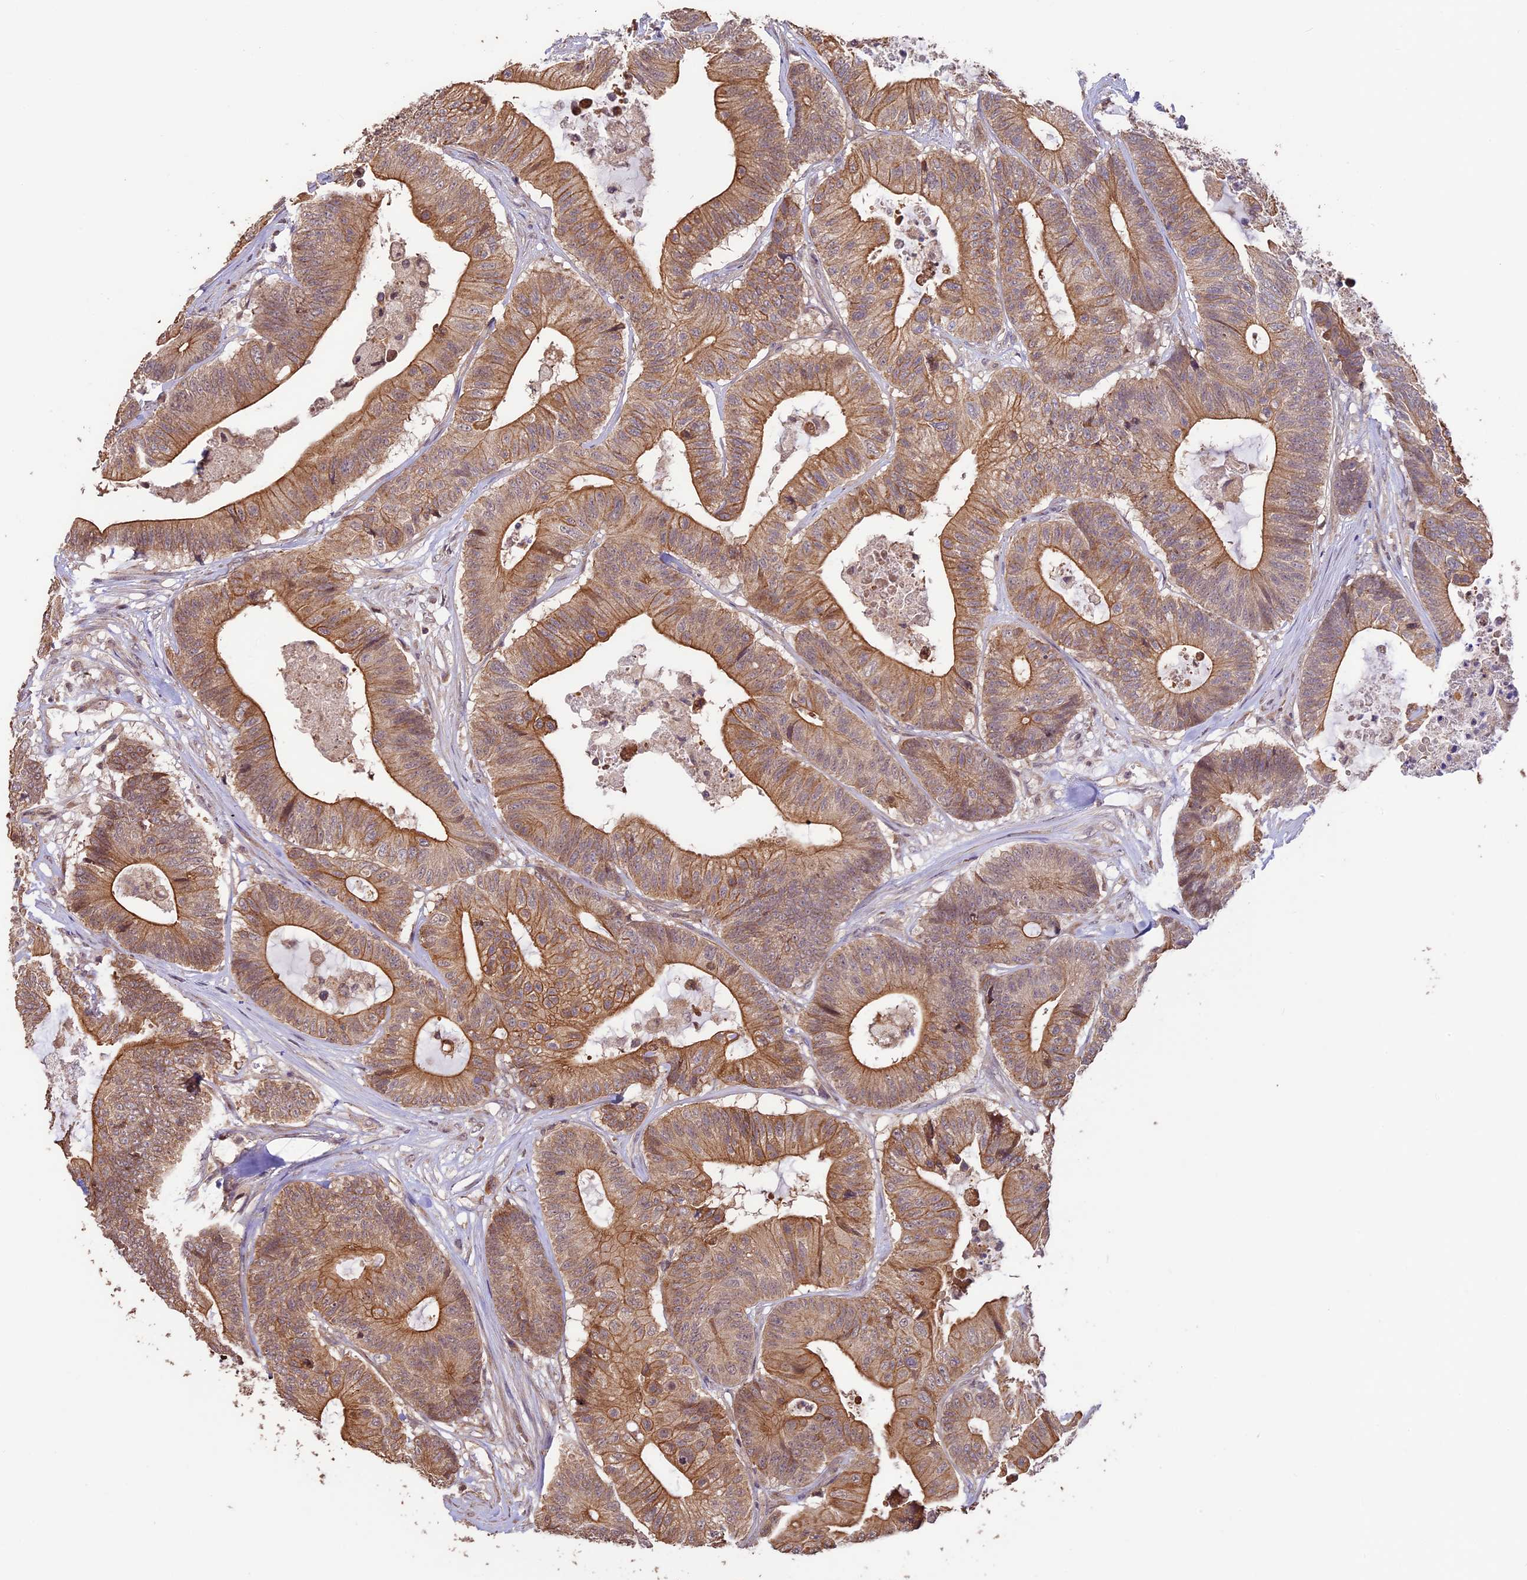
{"staining": {"intensity": "moderate", "quantity": ">75%", "location": "cytoplasmic/membranous"}, "tissue": "colorectal cancer", "cell_type": "Tumor cells", "image_type": "cancer", "snomed": [{"axis": "morphology", "description": "Adenocarcinoma, NOS"}, {"axis": "topography", "description": "Colon"}], "caption": "Human colorectal cancer (adenocarcinoma) stained with a brown dye demonstrates moderate cytoplasmic/membranous positive positivity in approximately >75% of tumor cells.", "gene": "BCAS4", "patient": {"sex": "female", "age": 84}}